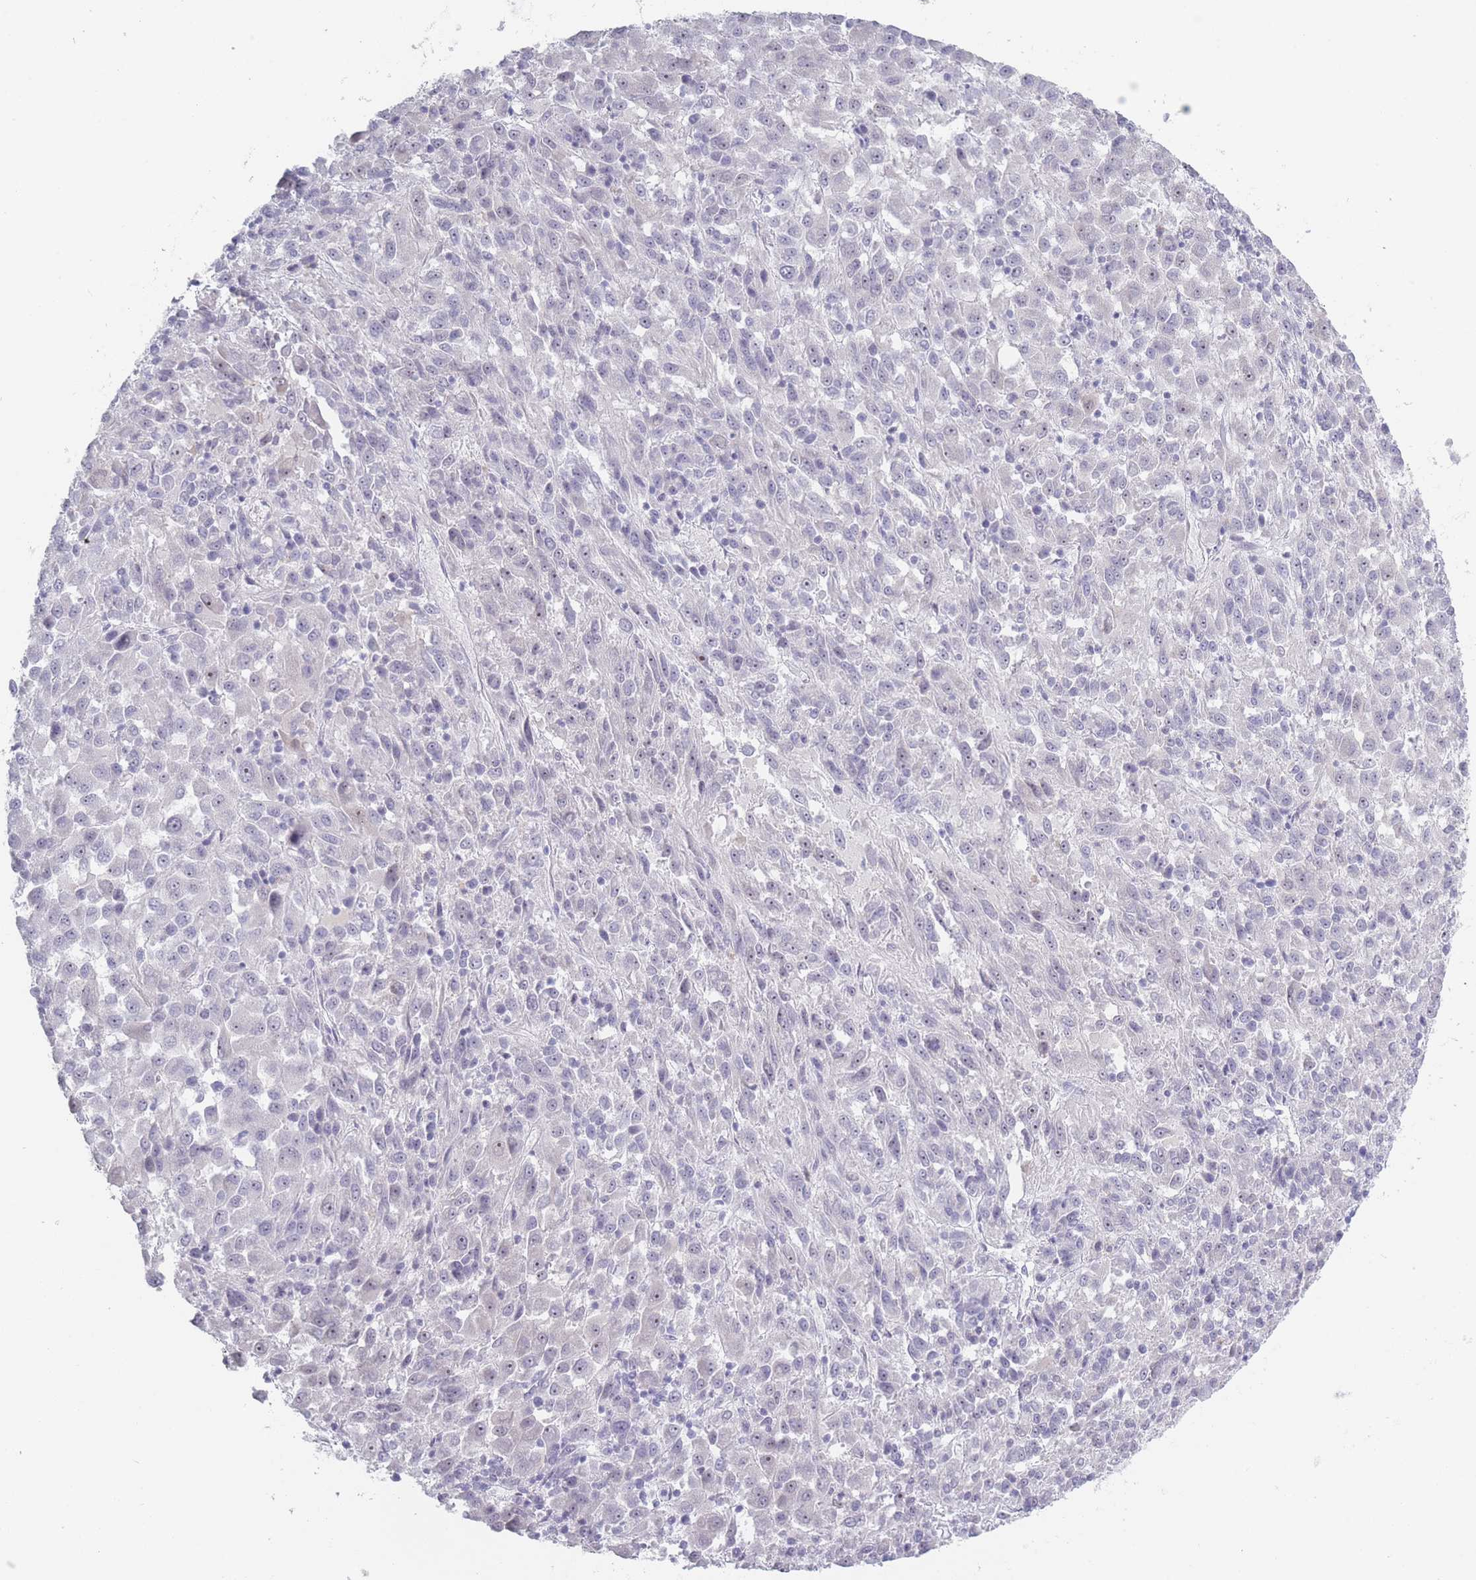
{"staining": {"intensity": "negative", "quantity": "none", "location": "none"}, "tissue": "melanoma", "cell_type": "Tumor cells", "image_type": "cancer", "snomed": [{"axis": "morphology", "description": "Malignant melanoma, Metastatic site"}, {"axis": "topography", "description": "Lung"}], "caption": "The photomicrograph reveals no staining of tumor cells in melanoma.", "gene": "ROS1", "patient": {"sex": "male", "age": 64}}